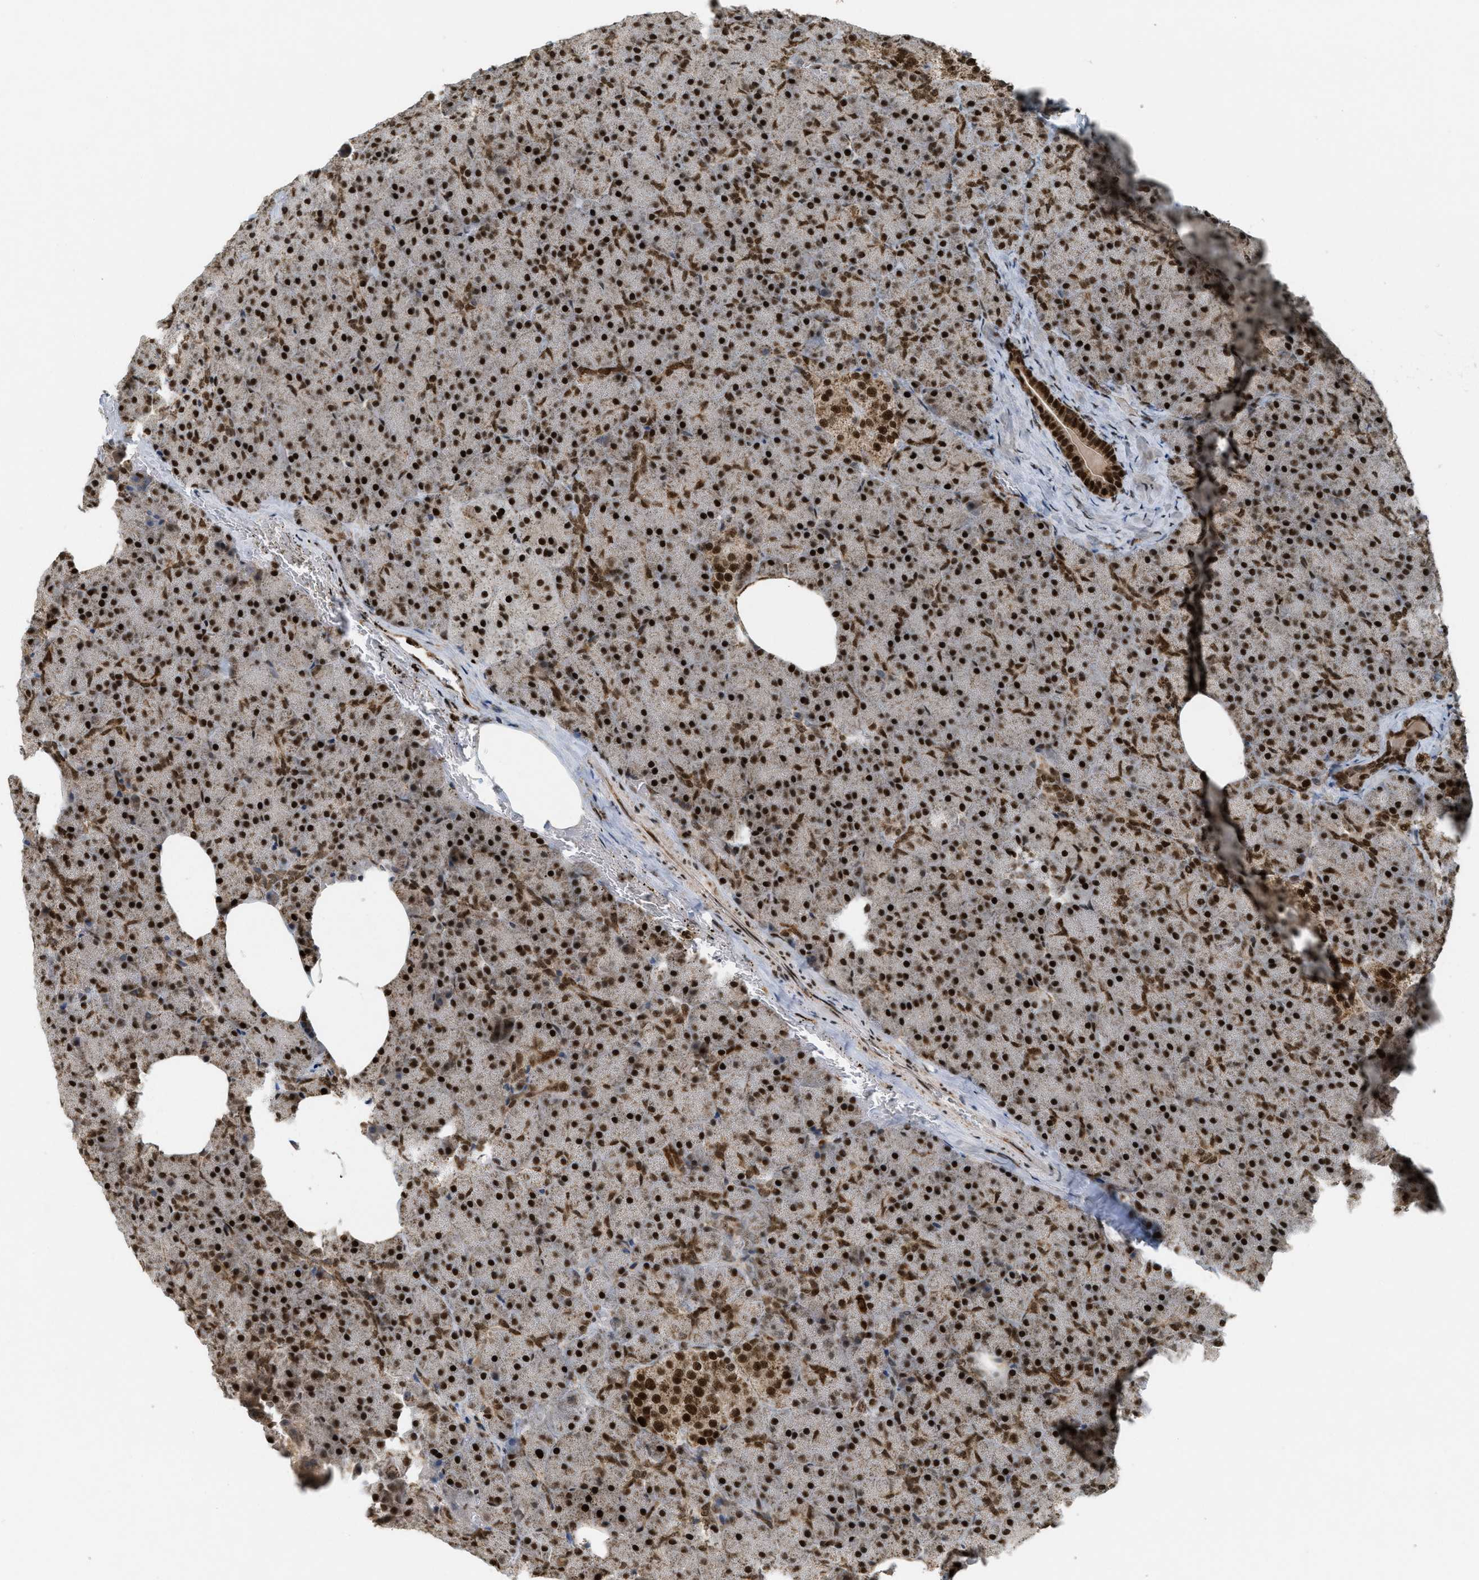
{"staining": {"intensity": "strong", "quantity": ">75%", "location": "cytoplasmic/membranous,nuclear"}, "tissue": "pancreas", "cell_type": "Exocrine glandular cells", "image_type": "normal", "snomed": [{"axis": "morphology", "description": "Normal tissue, NOS"}, {"axis": "topography", "description": "Pancreas"}], "caption": "A high-resolution photomicrograph shows immunohistochemistry staining of benign pancreas, which shows strong cytoplasmic/membranous,nuclear staining in about >75% of exocrine glandular cells. The staining is performed using DAB (3,3'-diaminobenzidine) brown chromogen to label protein expression. The nuclei are counter-stained blue using hematoxylin.", "gene": "TLK1", "patient": {"sex": "female", "age": 35}}